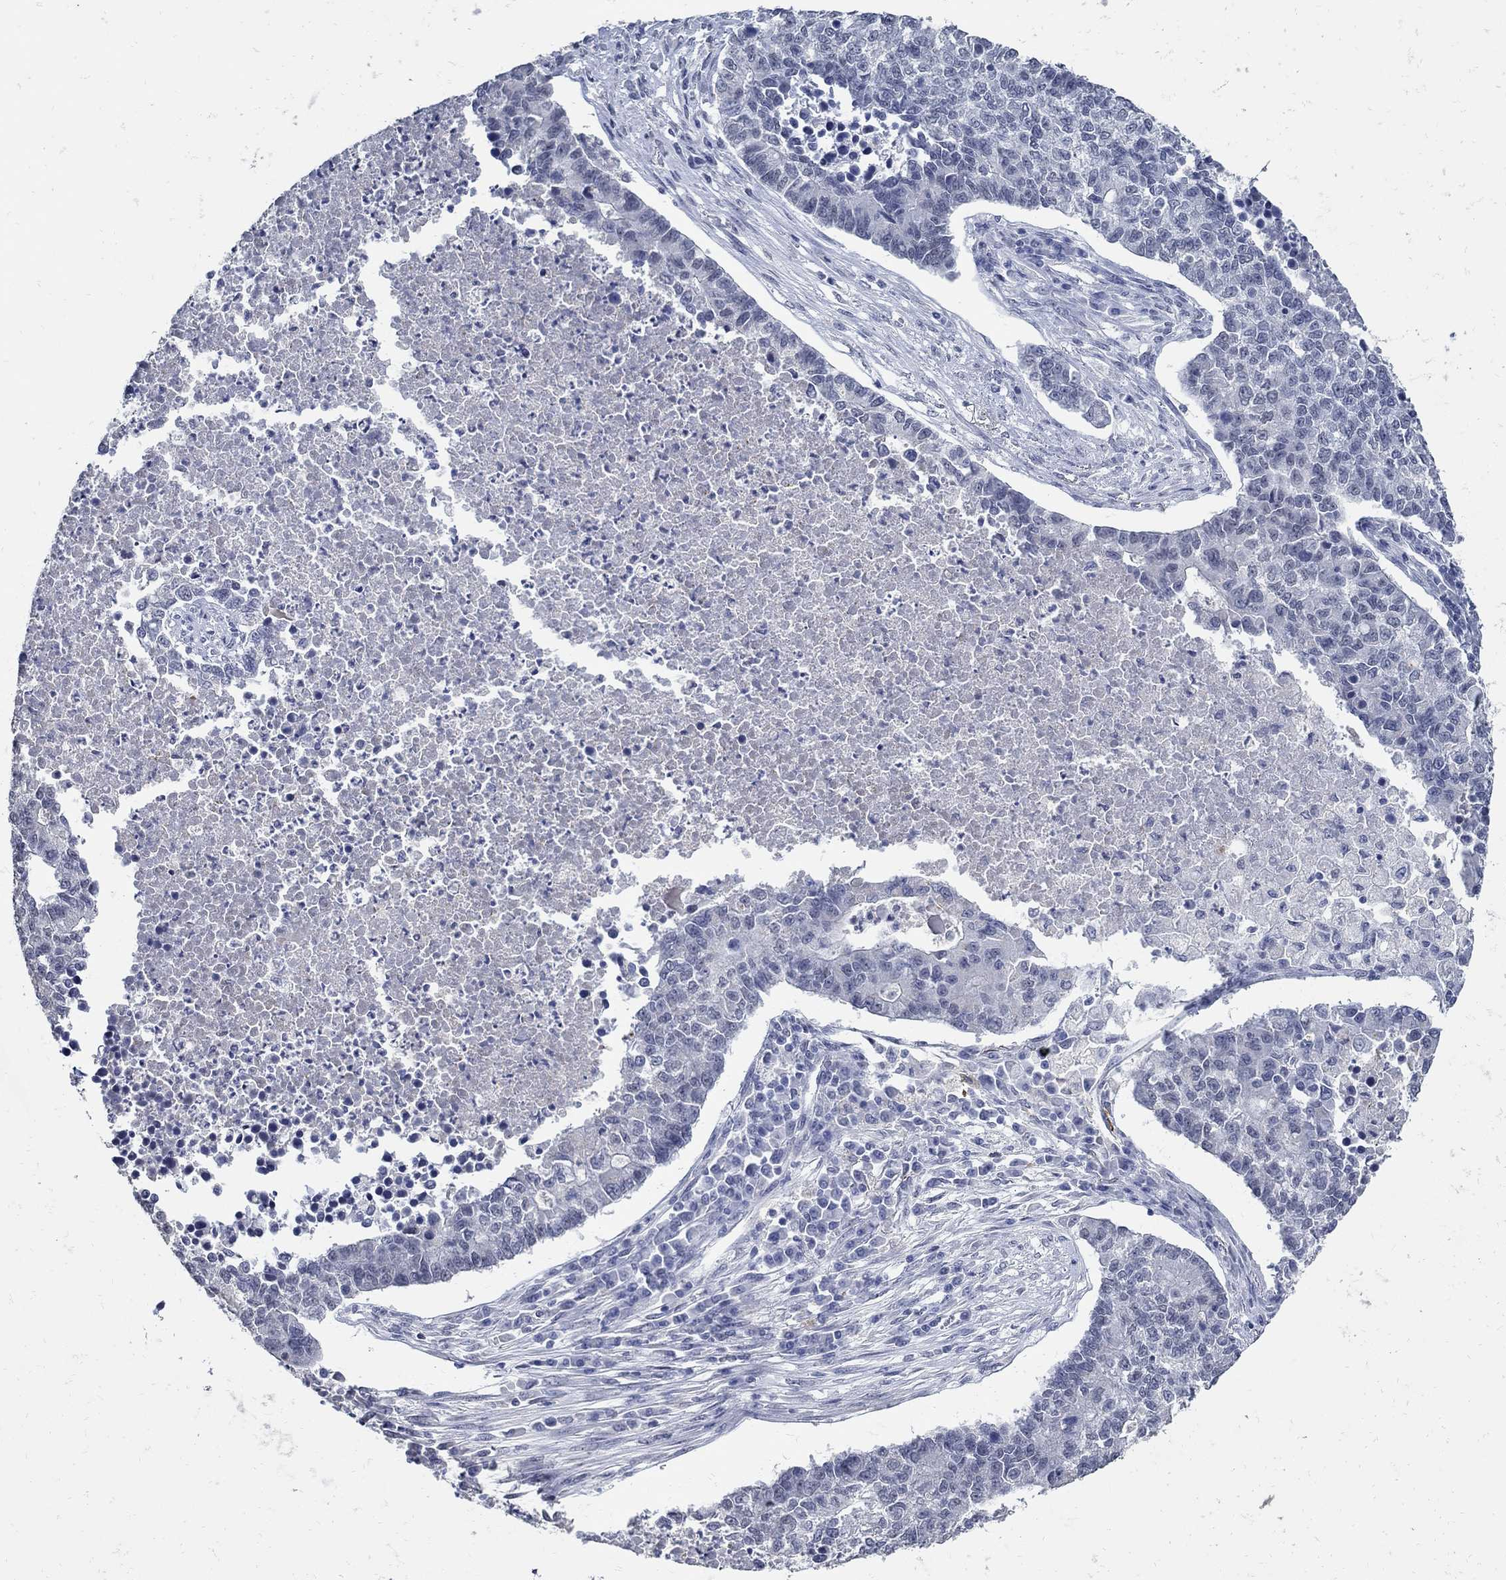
{"staining": {"intensity": "negative", "quantity": "none", "location": "none"}, "tissue": "lung cancer", "cell_type": "Tumor cells", "image_type": "cancer", "snomed": [{"axis": "morphology", "description": "Adenocarcinoma, NOS"}, {"axis": "topography", "description": "Lung"}], "caption": "Immunohistochemistry of human lung cancer (adenocarcinoma) reveals no positivity in tumor cells.", "gene": "KCNN3", "patient": {"sex": "male", "age": 57}}